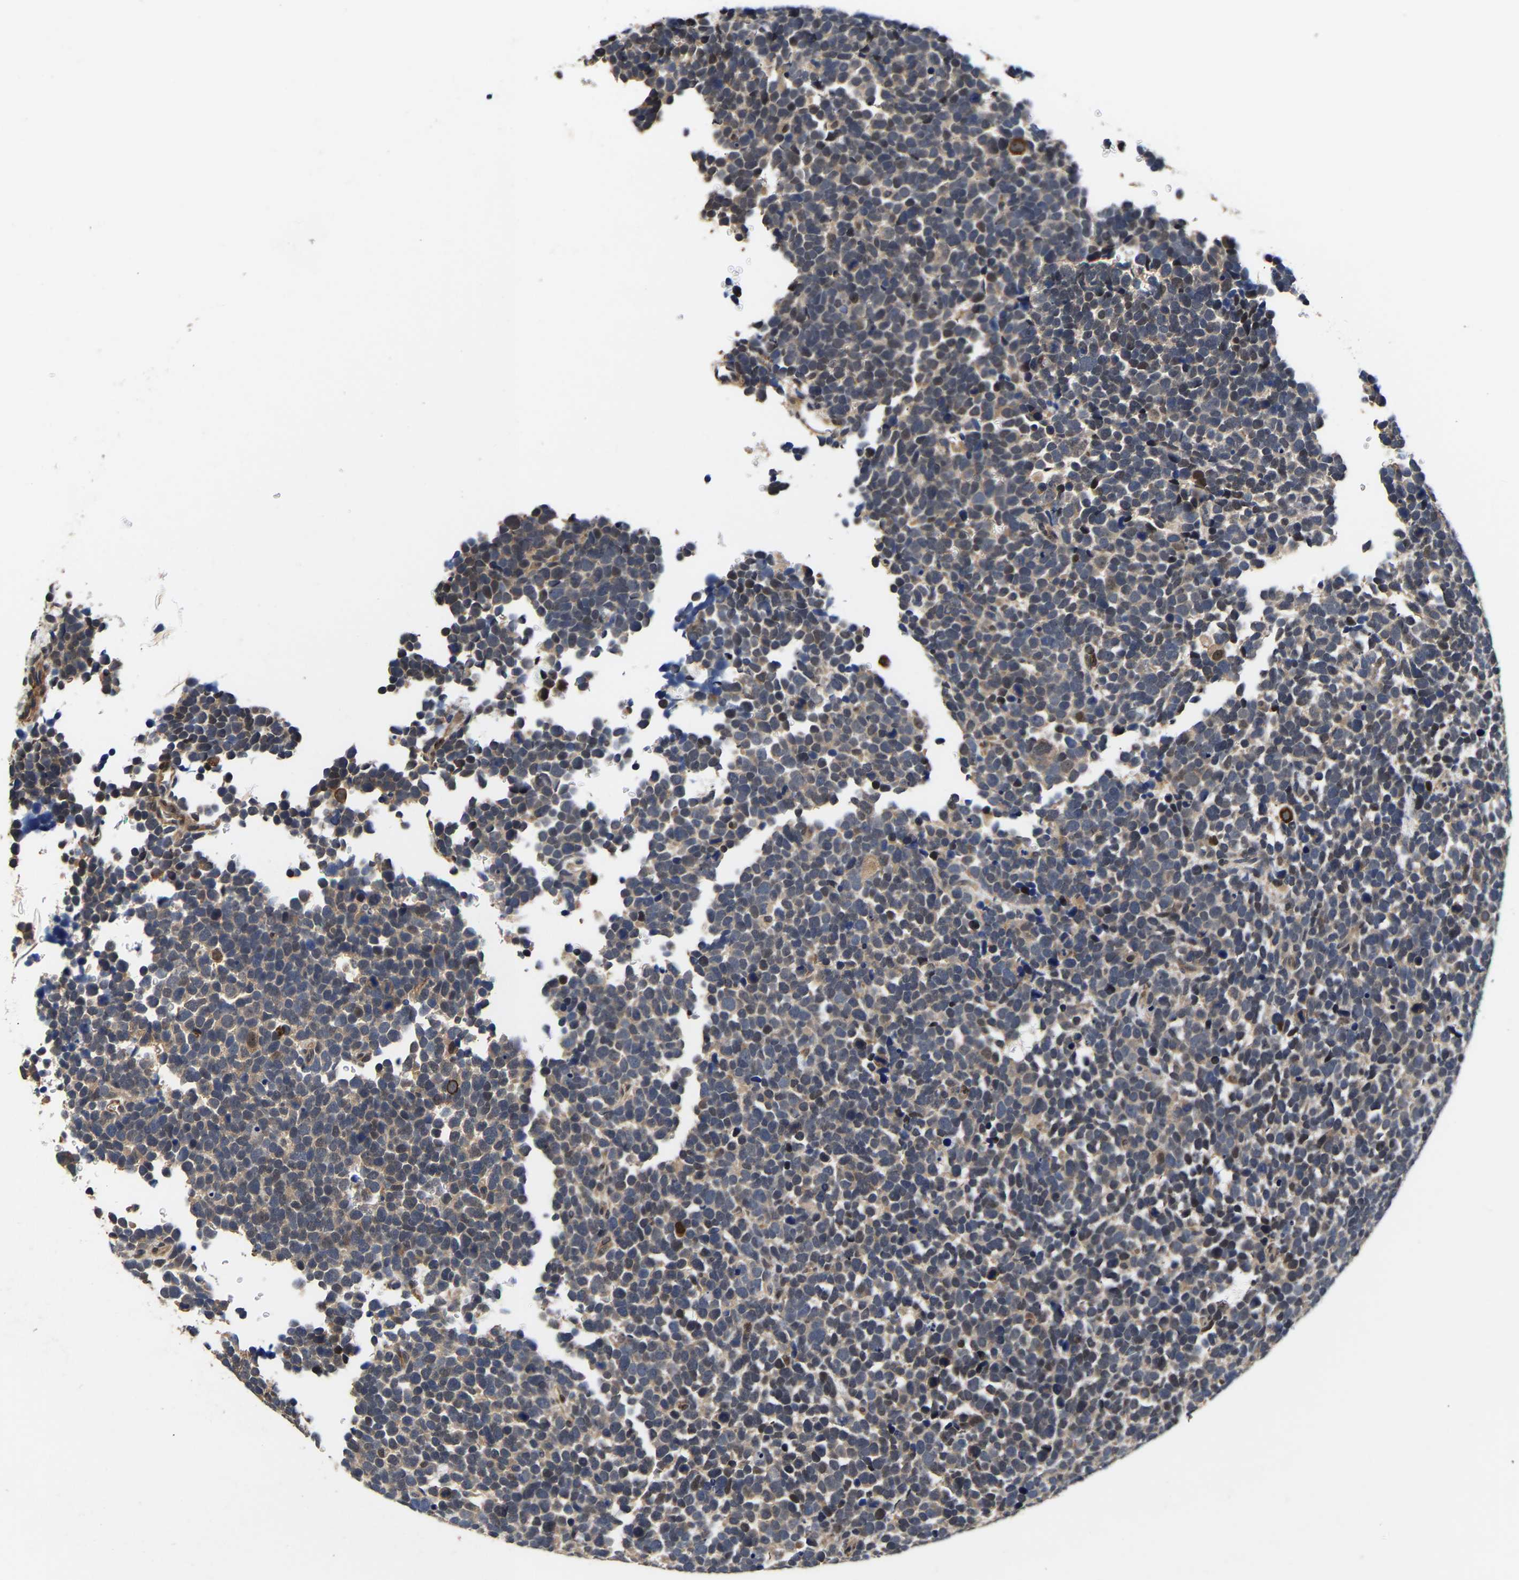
{"staining": {"intensity": "weak", "quantity": ">75%", "location": "cytoplasmic/membranous"}, "tissue": "urothelial cancer", "cell_type": "Tumor cells", "image_type": "cancer", "snomed": [{"axis": "morphology", "description": "Urothelial carcinoma, High grade"}, {"axis": "topography", "description": "Urinary bladder"}], "caption": "IHC of human high-grade urothelial carcinoma demonstrates low levels of weak cytoplasmic/membranous expression in about >75% of tumor cells. Using DAB (3,3'-diaminobenzidine) (brown) and hematoxylin (blue) stains, captured at high magnification using brightfield microscopy.", "gene": "METTL16", "patient": {"sex": "female", "age": 82}}